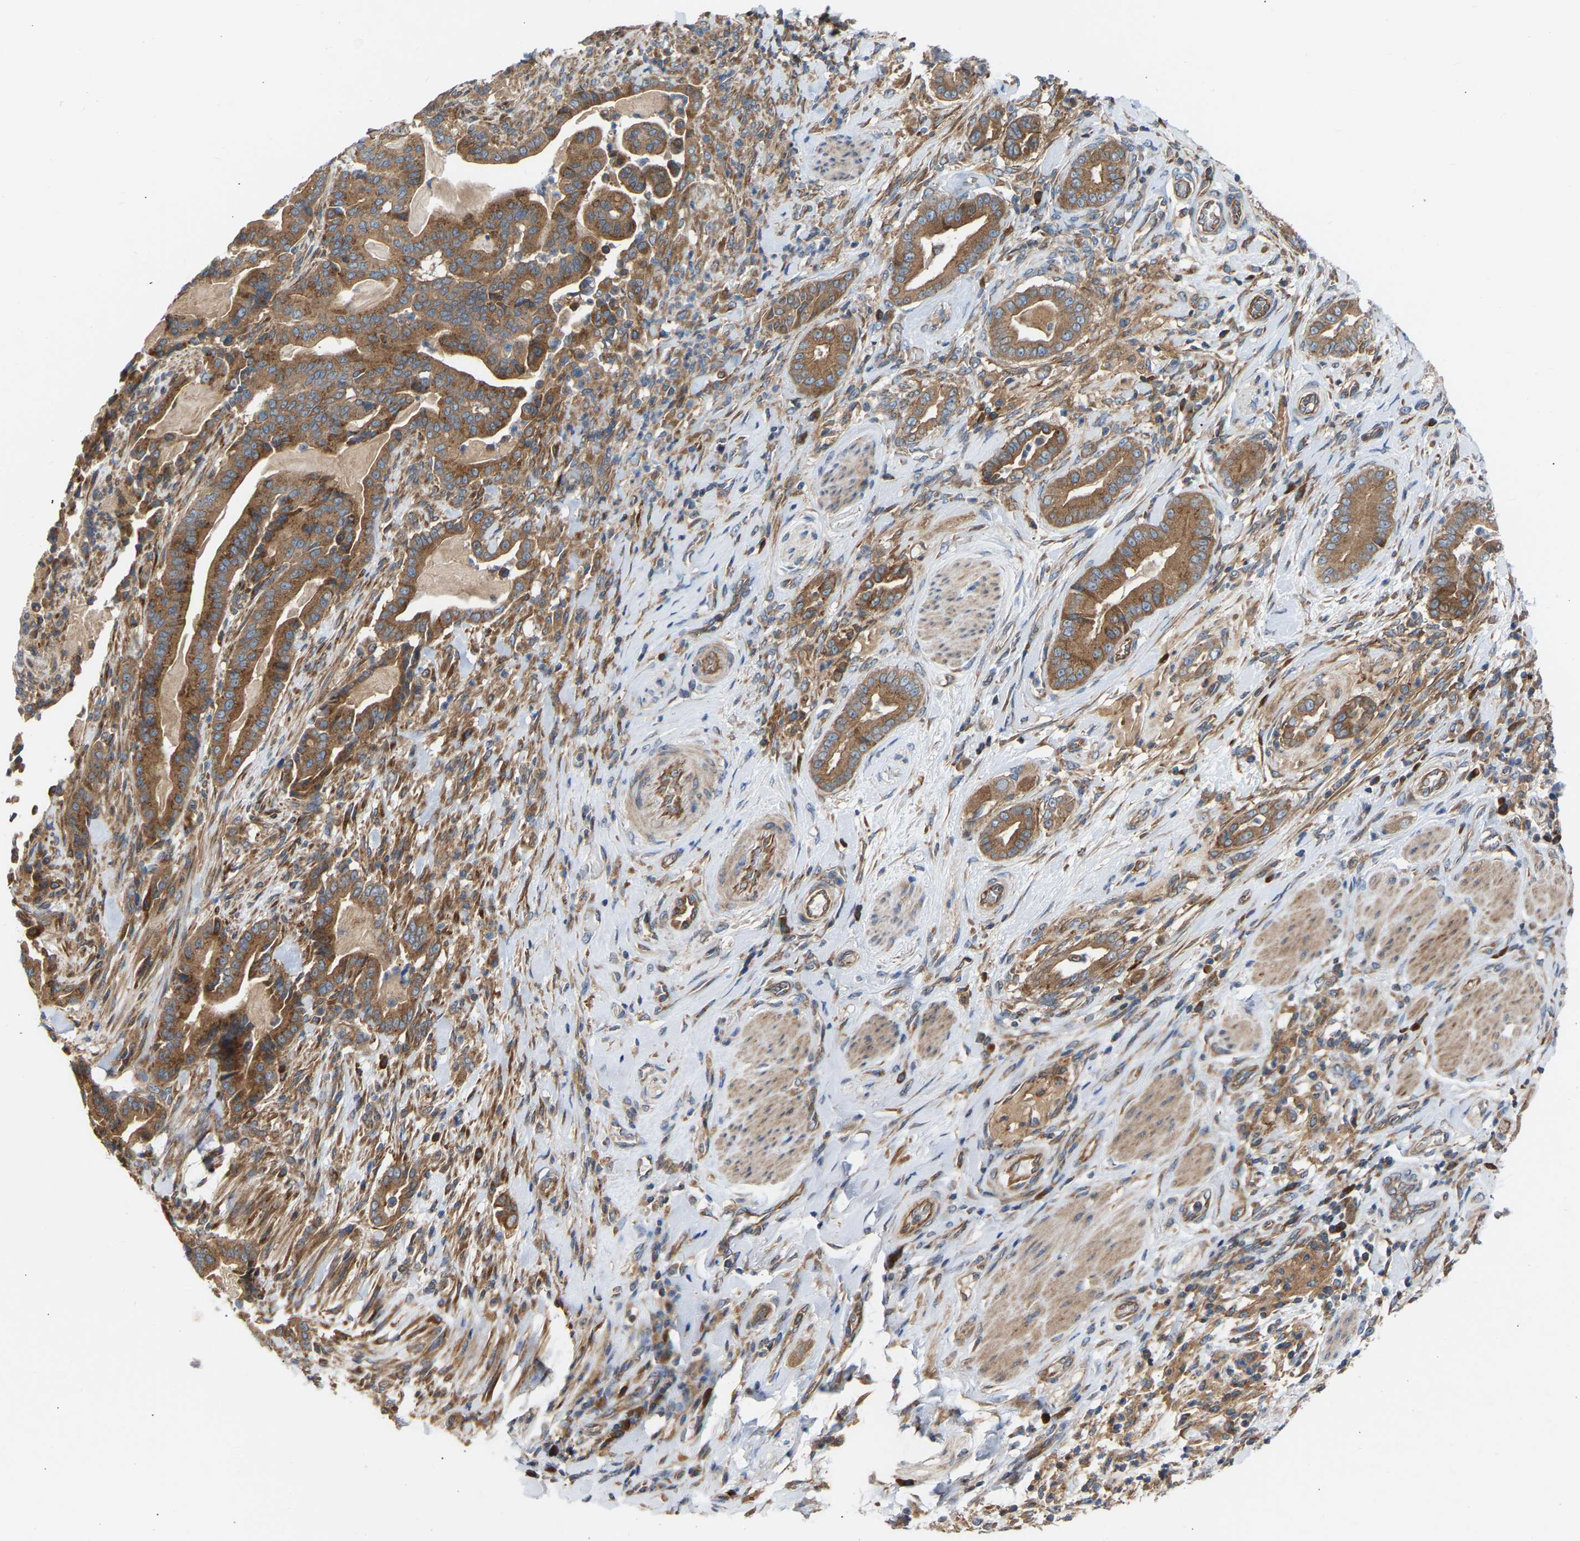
{"staining": {"intensity": "moderate", "quantity": ">75%", "location": "cytoplasmic/membranous"}, "tissue": "pancreatic cancer", "cell_type": "Tumor cells", "image_type": "cancer", "snomed": [{"axis": "morphology", "description": "Normal tissue, NOS"}, {"axis": "morphology", "description": "Adenocarcinoma, NOS"}, {"axis": "topography", "description": "Pancreas"}], "caption": "About >75% of tumor cells in pancreatic cancer show moderate cytoplasmic/membranous protein positivity as visualized by brown immunohistochemical staining.", "gene": "GCN1", "patient": {"sex": "male", "age": 63}}